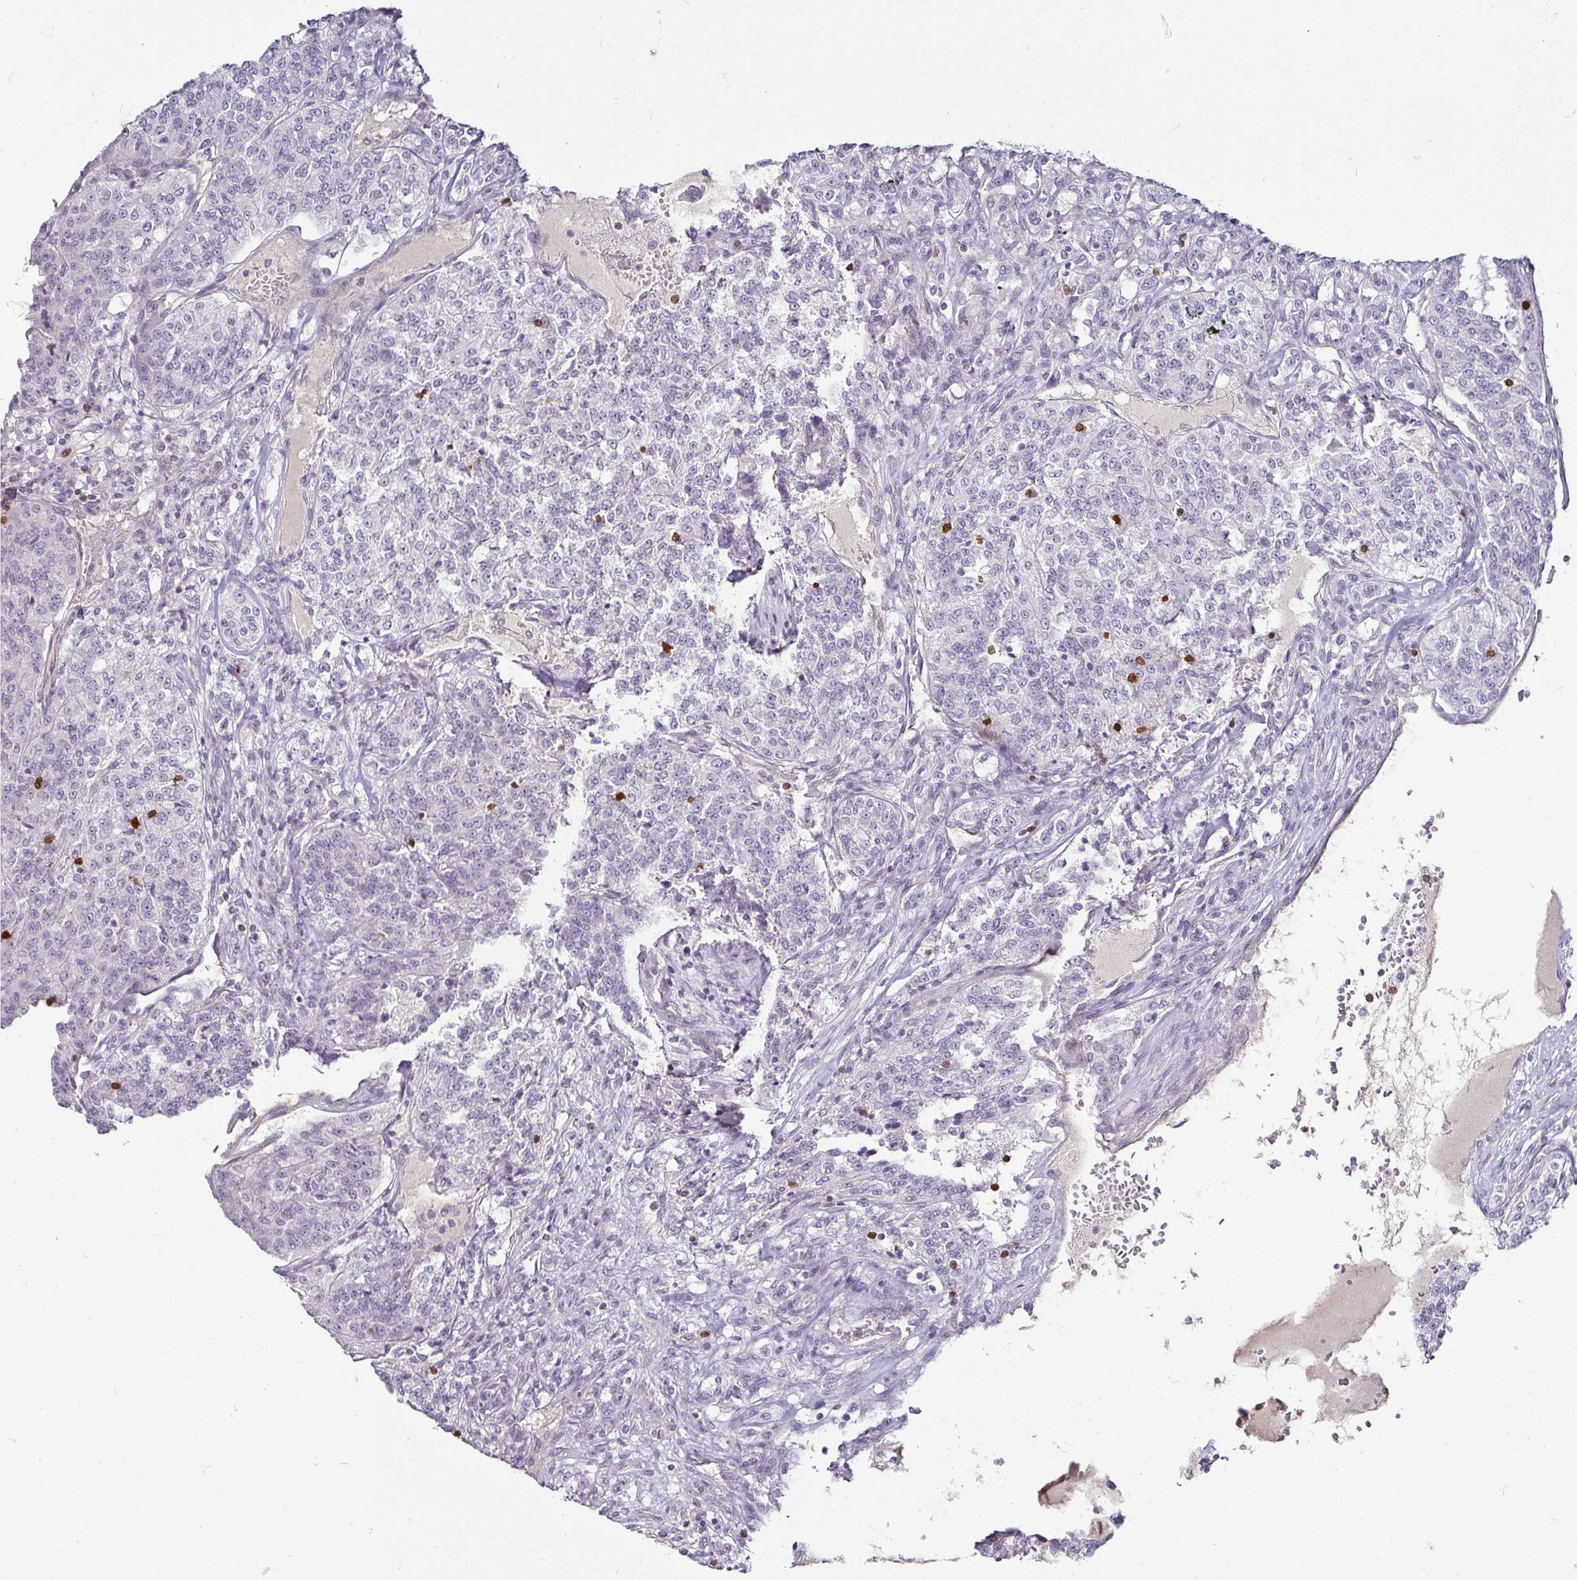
{"staining": {"intensity": "negative", "quantity": "none", "location": "none"}, "tissue": "renal cancer", "cell_type": "Tumor cells", "image_type": "cancer", "snomed": [{"axis": "morphology", "description": "Adenocarcinoma, NOS"}, {"axis": "topography", "description": "Kidney"}], "caption": "Image shows no protein staining in tumor cells of renal cancer tissue.", "gene": "HOPX", "patient": {"sex": "female", "age": 63}}